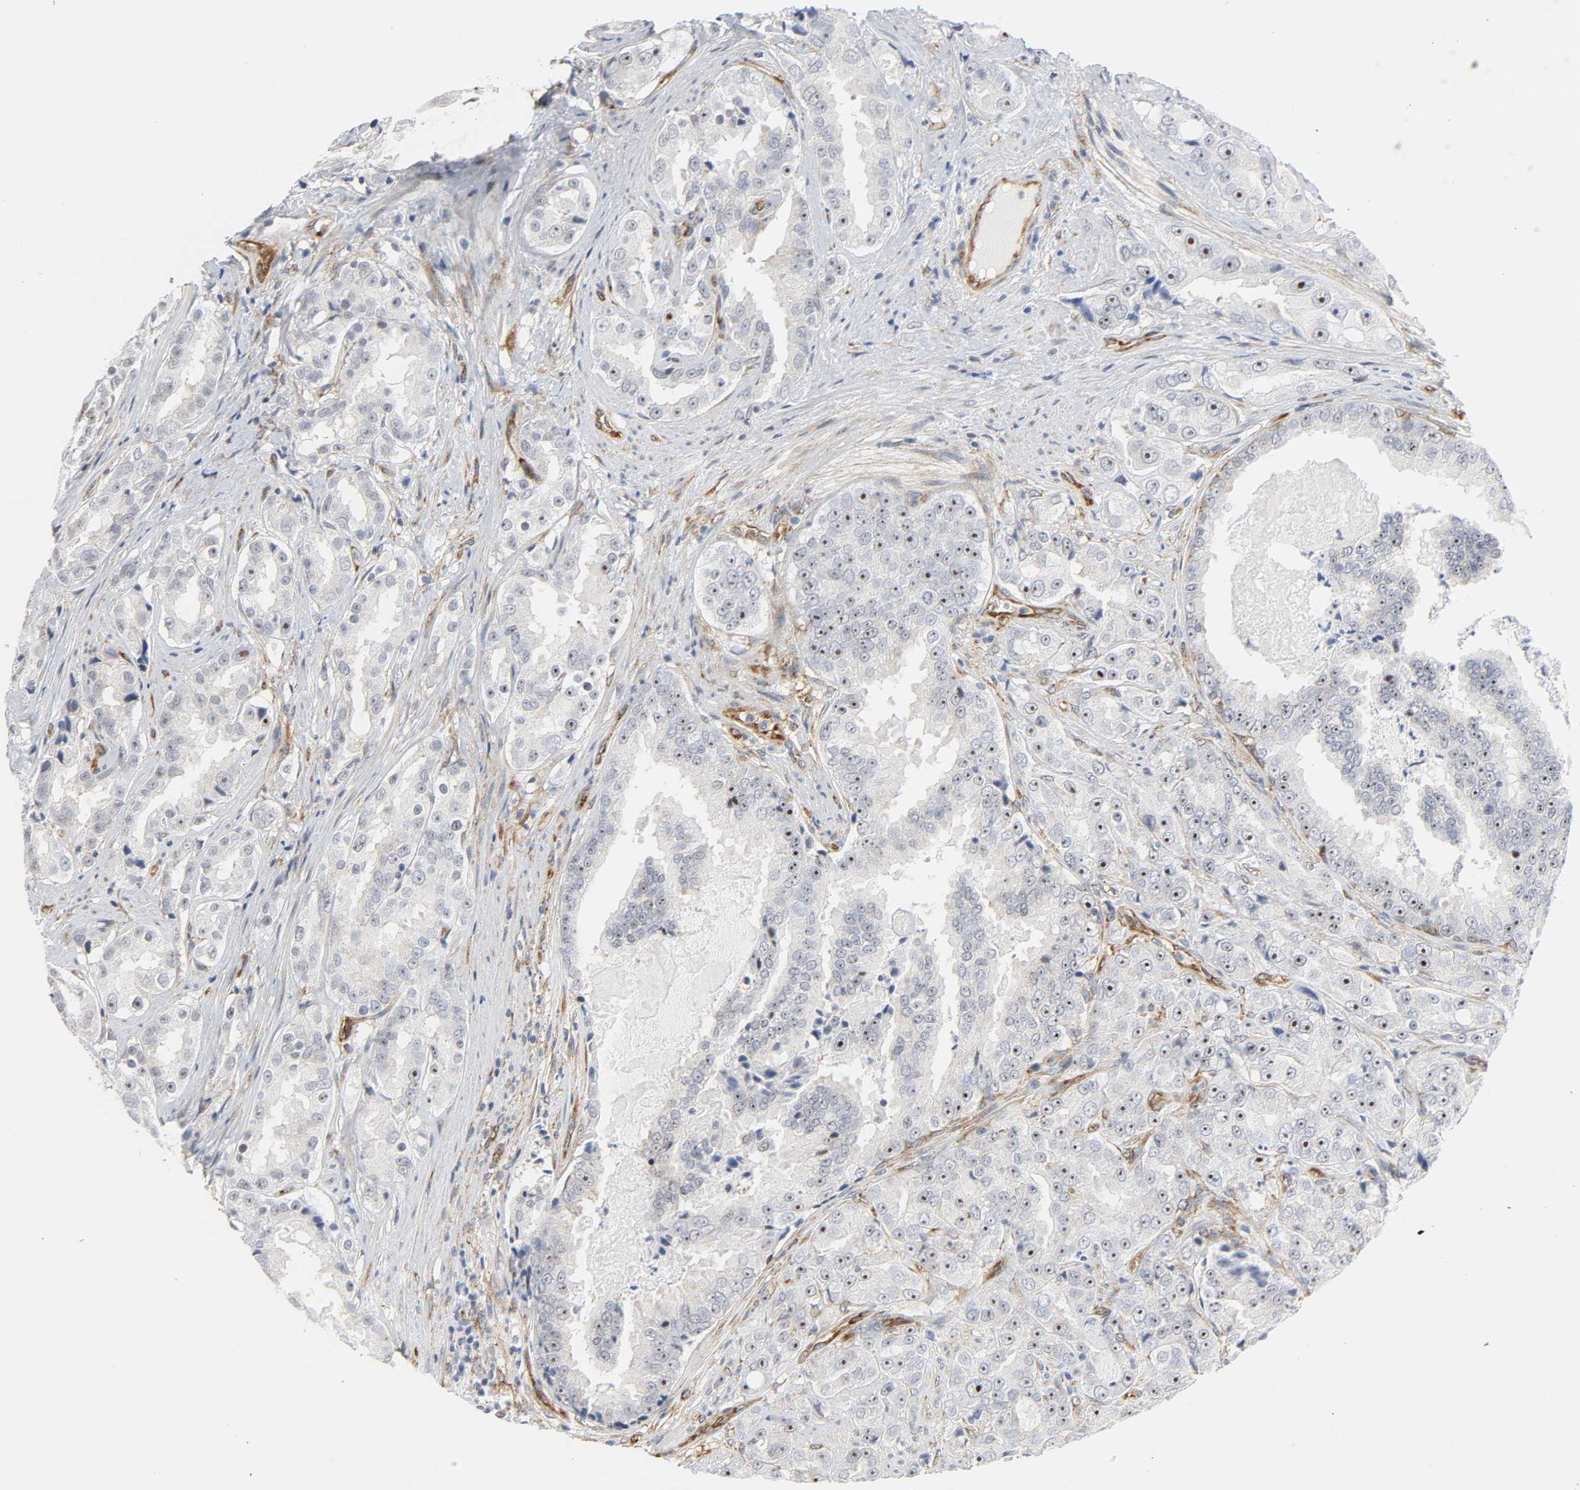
{"staining": {"intensity": "negative", "quantity": "none", "location": "none"}, "tissue": "prostate cancer", "cell_type": "Tumor cells", "image_type": "cancer", "snomed": [{"axis": "morphology", "description": "Adenocarcinoma, High grade"}, {"axis": "topography", "description": "Prostate"}], "caption": "Immunohistochemical staining of prostate cancer (high-grade adenocarcinoma) demonstrates no significant expression in tumor cells.", "gene": "DOCK1", "patient": {"sex": "male", "age": 73}}